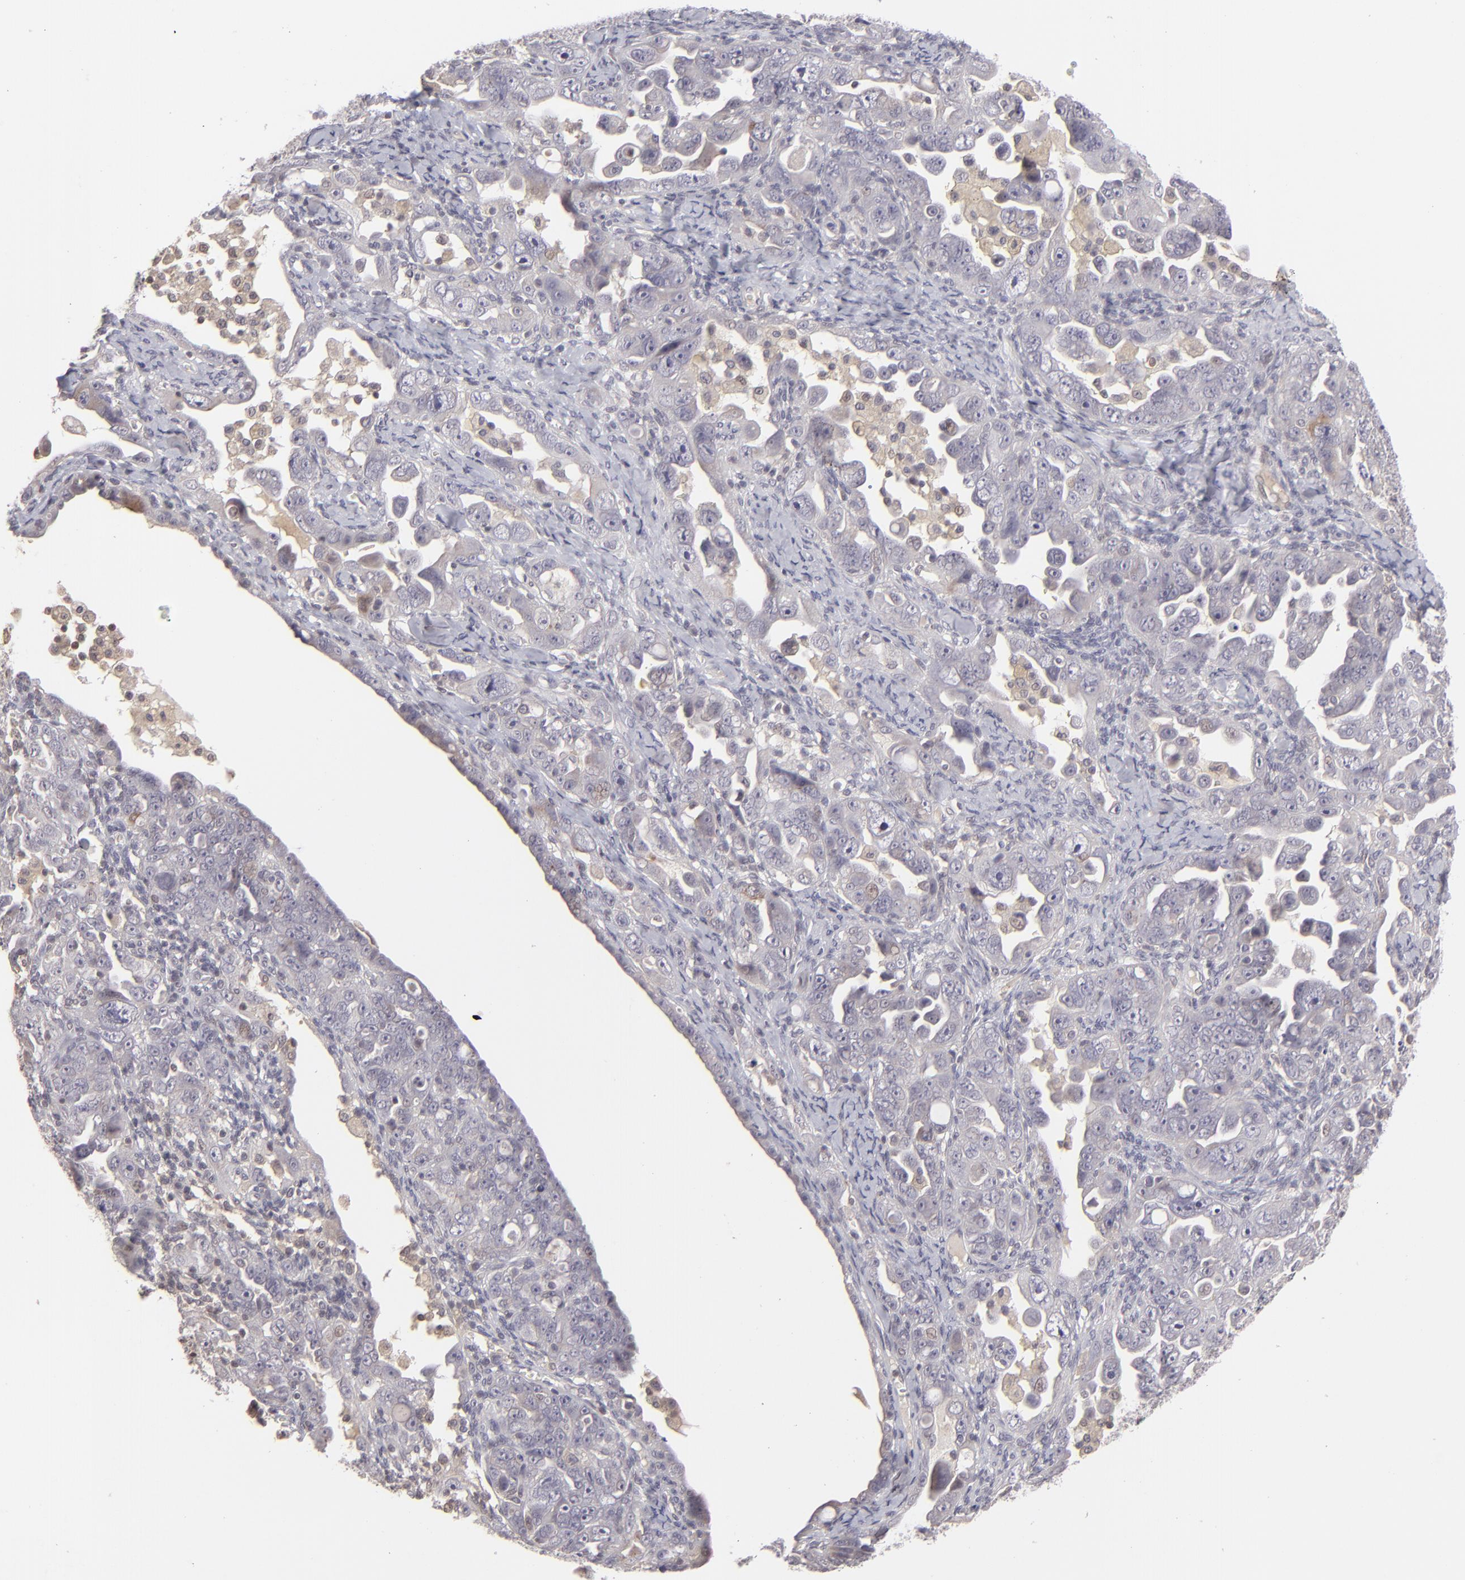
{"staining": {"intensity": "negative", "quantity": "none", "location": "none"}, "tissue": "ovarian cancer", "cell_type": "Tumor cells", "image_type": "cancer", "snomed": [{"axis": "morphology", "description": "Cystadenocarcinoma, serous, NOS"}, {"axis": "topography", "description": "Ovary"}], "caption": "The IHC image has no significant expression in tumor cells of serous cystadenocarcinoma (ovarian) tissue.", "gene": "CLDN2", "patient": {"sex": "female", "age": 66}}